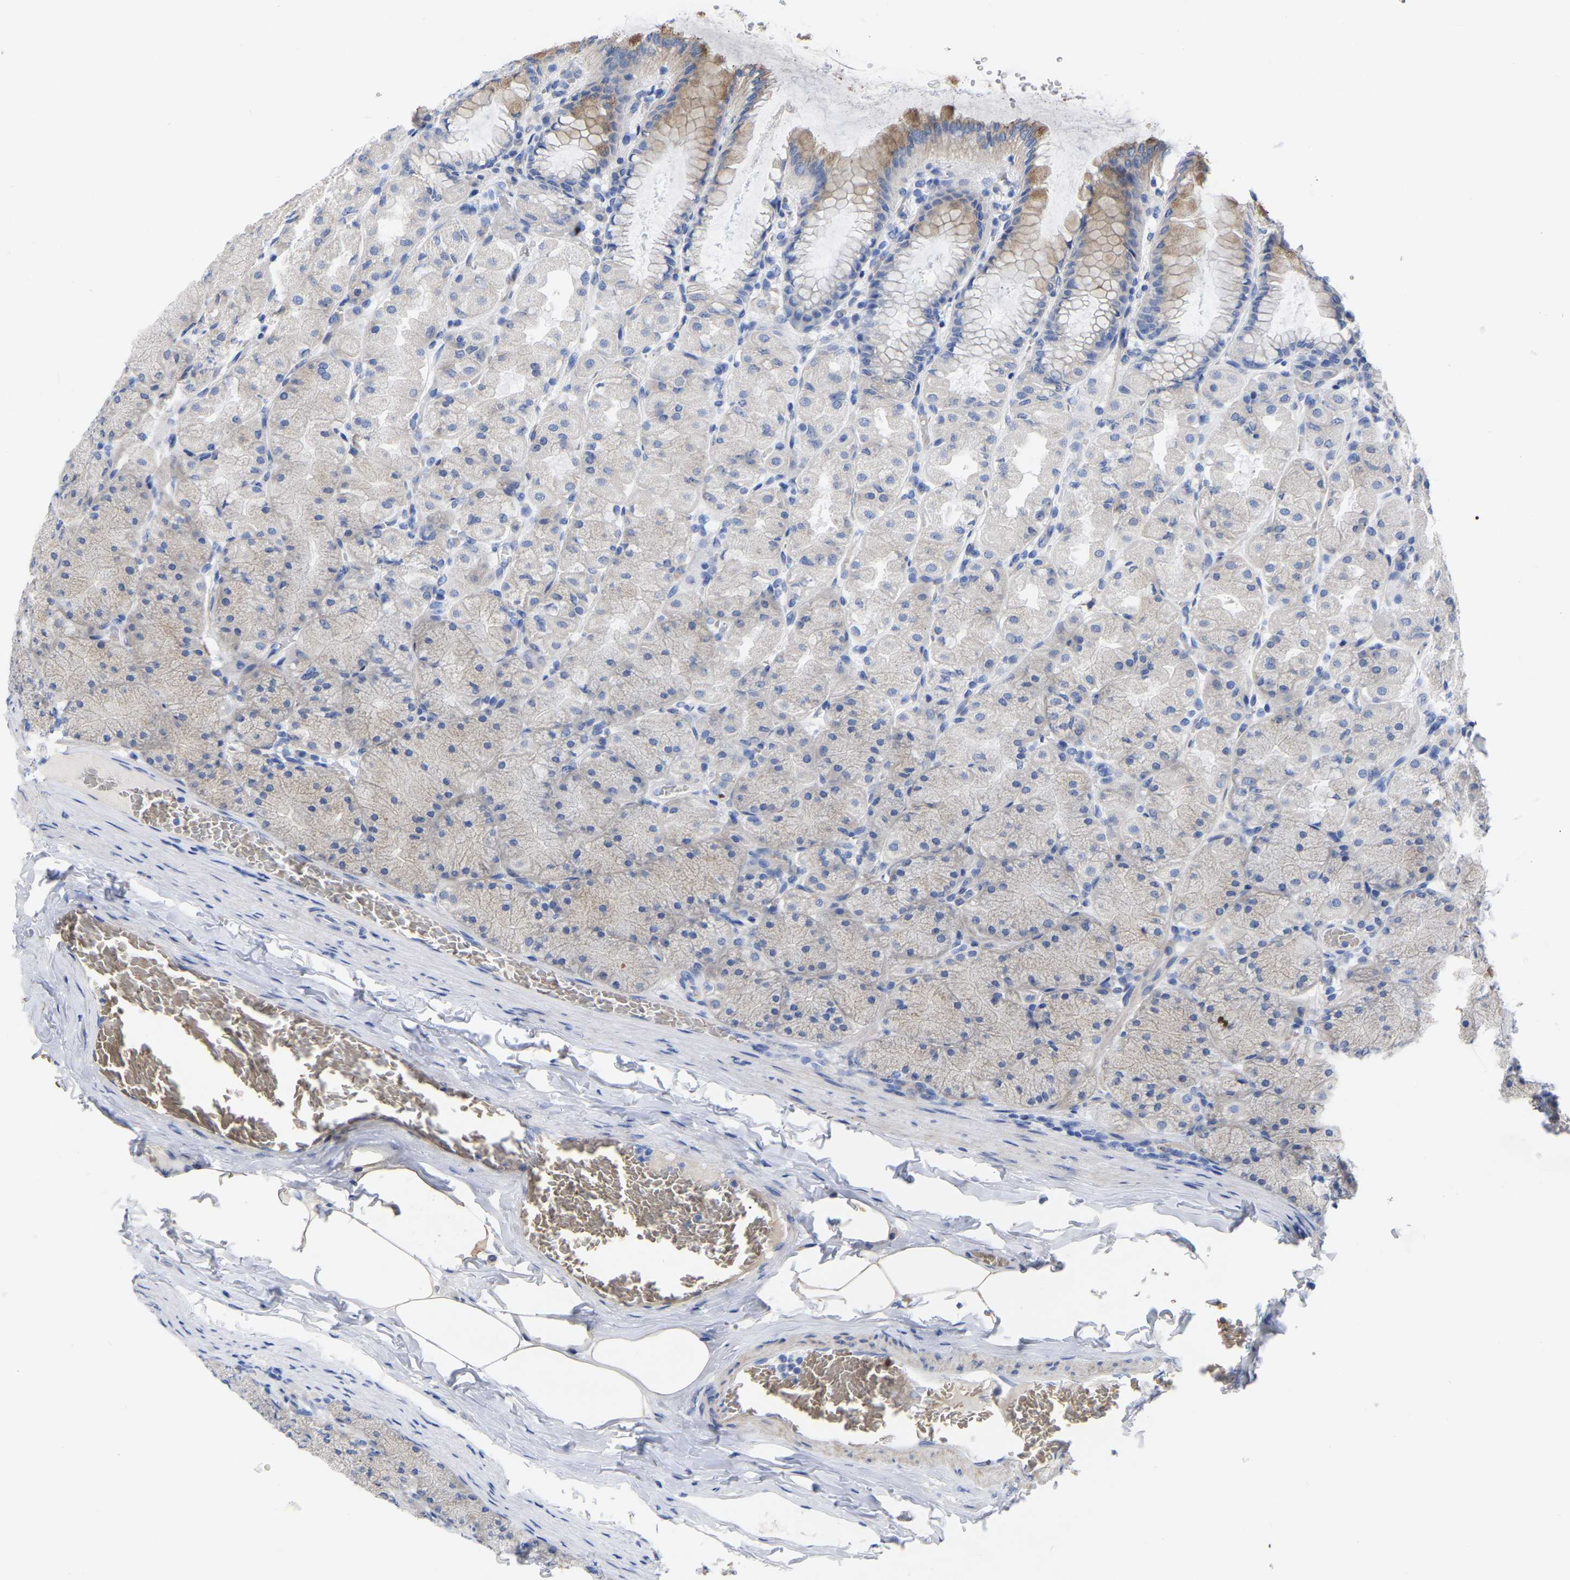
{"staining": {"intensity": "moderate", "quantity": "<25%", "location": "cytoplasmic/membranous"}, "tissue": "stomach", "cell_type": "Glandular cells", "image_type": "normal", "snomed": [{"axis": "morphology", "description": "Normal tissue, NOS"}, {"axis": "topography", "description": "Stomach, upper"}], "caption": "Stomach stained with IHC shows moderate cytoplasmic/membranous positivity in about <25% of glandular cells.", "gene": "GDF3", "patient": {"sex": "female", "age": 56}}